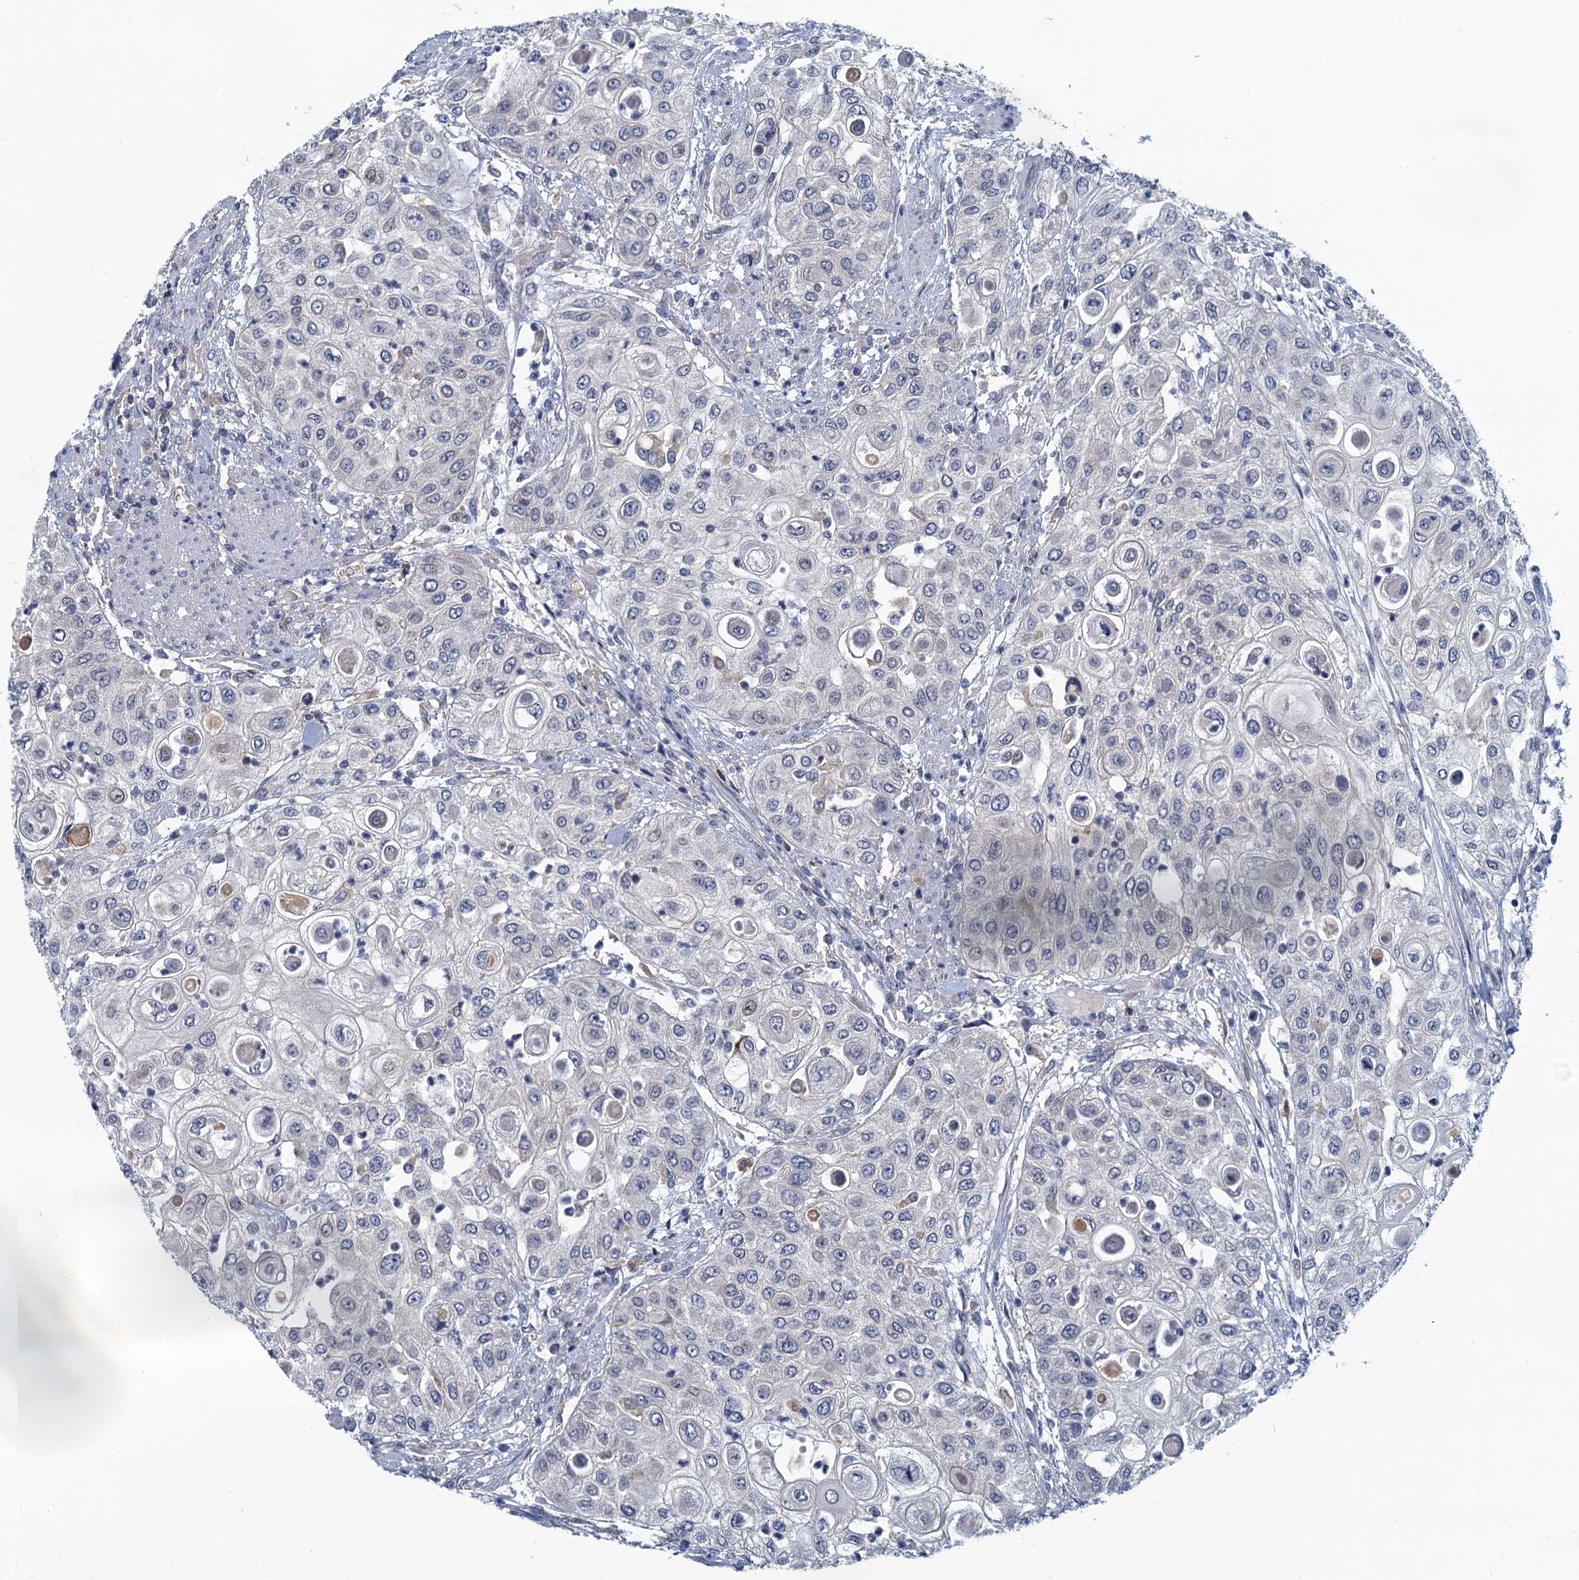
{"staining": {"intensity": "negative", "quantity": "none", "location": "none"}, "tissue": "urothelial cancer", "cell_type": "Tumor cells", "image_type": "cancer", "snomed": [{"axis": "morphology", "description": "Urothelial carcinoma, High grade"}, {"axis": "topography", "description": "Urinary bladder"}], "caption": "A photomicrograph of urothelial carcinoma (high-grade) stained for a protein exhibits no brown staining in tumor cells.", "gene": "NCKAP1L", "patient": {"sex": "female", "age": 79}}